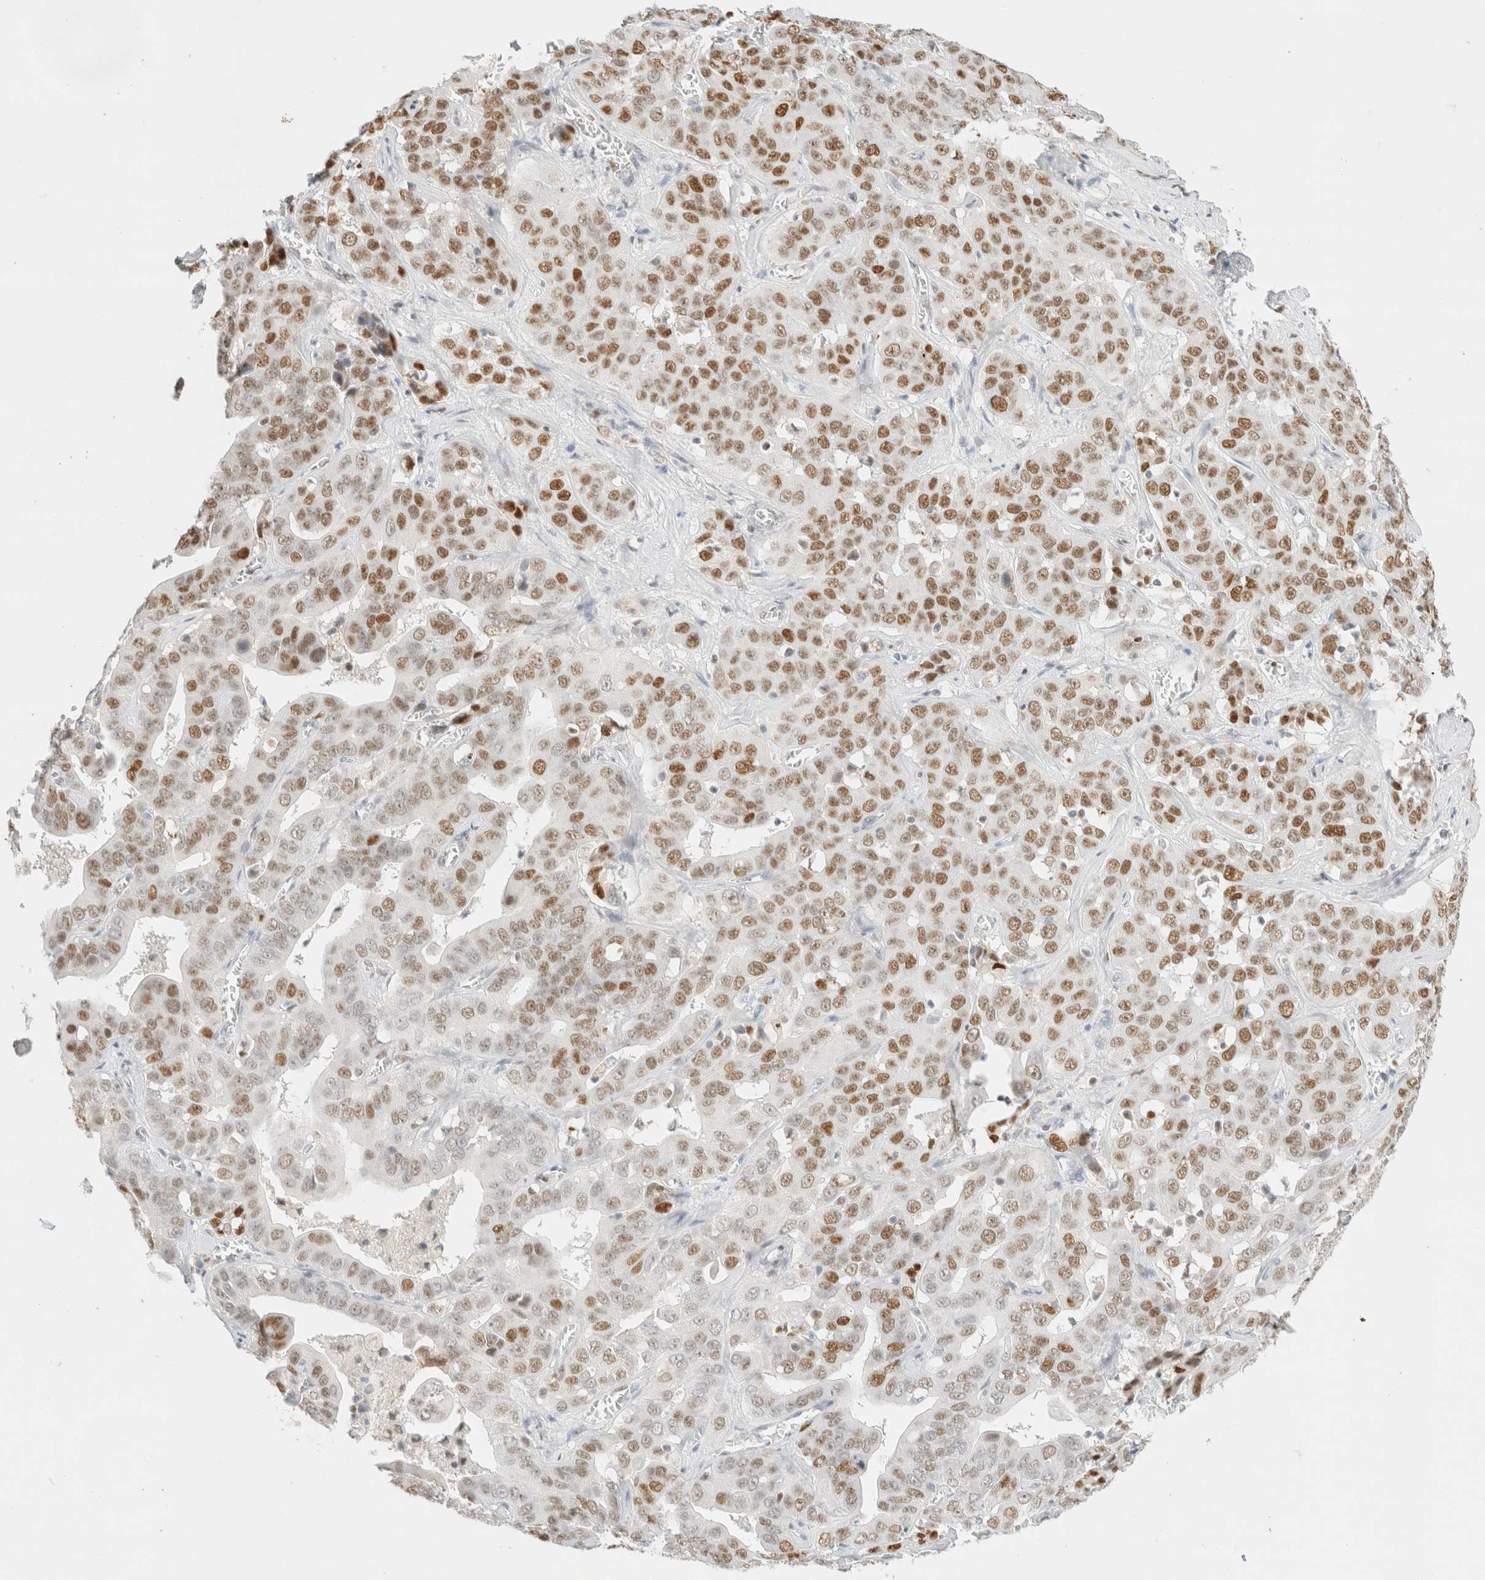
{"staining": {"intensity": "moderate", "quantity": ">75%", "location": "nuclear"}, "tissue": "liver cancer", "cell_type": "Tumor cells", "image_type": "cancer", "snomed": [{"axis": "morphology", "description": "Cholangiocarcinoma"}, {"axis": "topography", "description": "Liver"}], "caption": "The immunohistochemical stain shows moderate nuclear expression in tumor cells of liver cancer (cholangiocarcinoma) tissue.", "gene": "DDB2", "patient": {"sex": "female", "age": 52}}